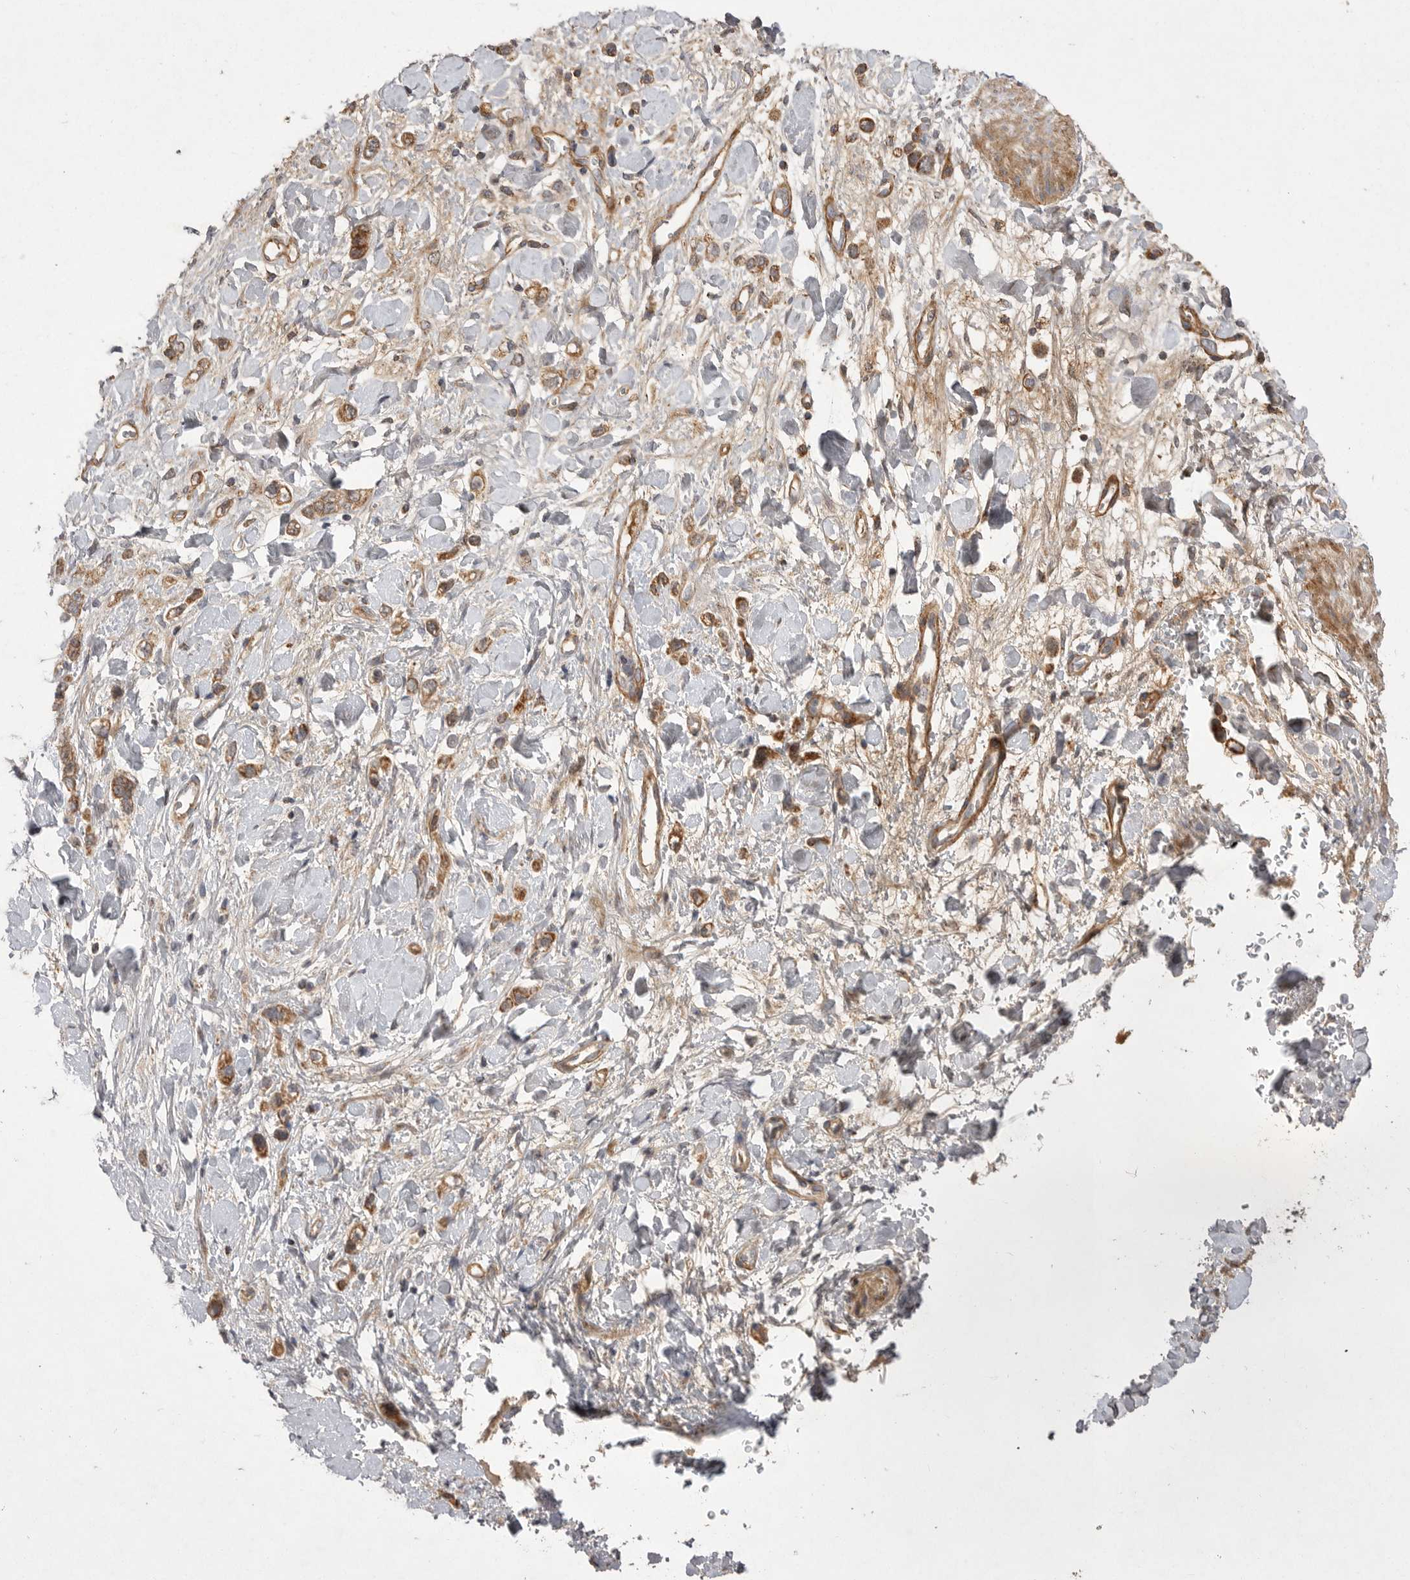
{"staining": {"intensity": "moderate", "quantity": ">75%", "location": "cytoplasmic/membranous"}, "tissue": "stomach cancer", "cell_type": "Tumor cells", "image_type": "cancer", "snomed": [{"axis": "morphology", "description": "Adenocarcinoma, NOS"}, {"axis": "topography", "description": "Stomach"}], "caption": "This micrograph demonstrates IHC staining of human adenocarcinoma (stomach), with medium moderate cytoplasmic/membranous staining in approximately >75% of tumor cells.", "gene": "KYAT3", "patient": {"sex": "female", "age": 65}}